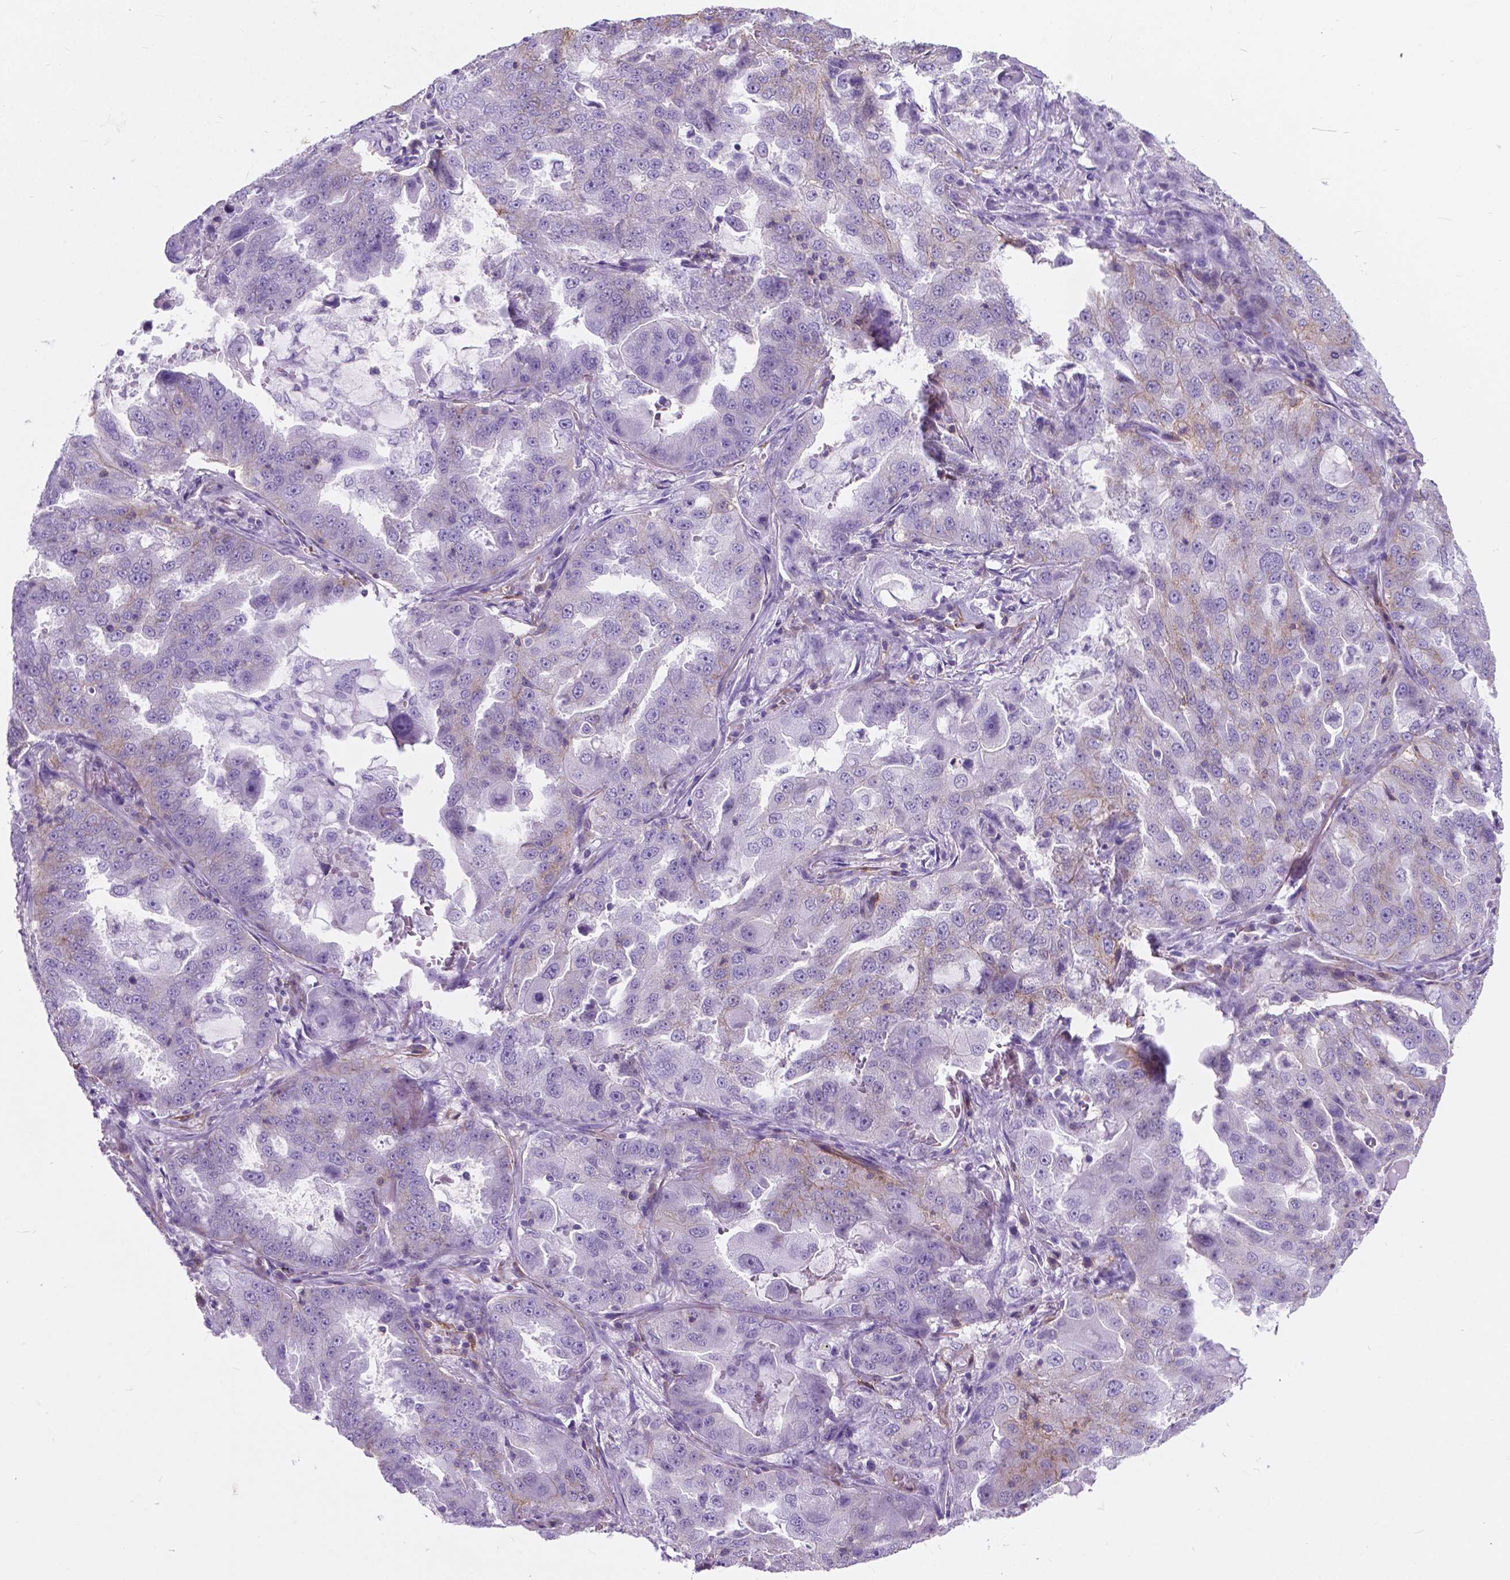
{"staining": {"intensity": "negative", "quantity": "none", "location": "none"}, "tissue": "lung cancer", "cell_type": "Tumor cells", "image_type": "cancer", "snomed": [{"axis": "morphology", "description": "Adenocarcinoma, NOS"}, {"axis": "topography", "description": "Lung"}], "caption": "Tumor cells are negative for brown protein staining in lung cancer (adenocarcinoma).", "gene": "KIAA0040", "patient": {"sex": "female", "age": 61}}